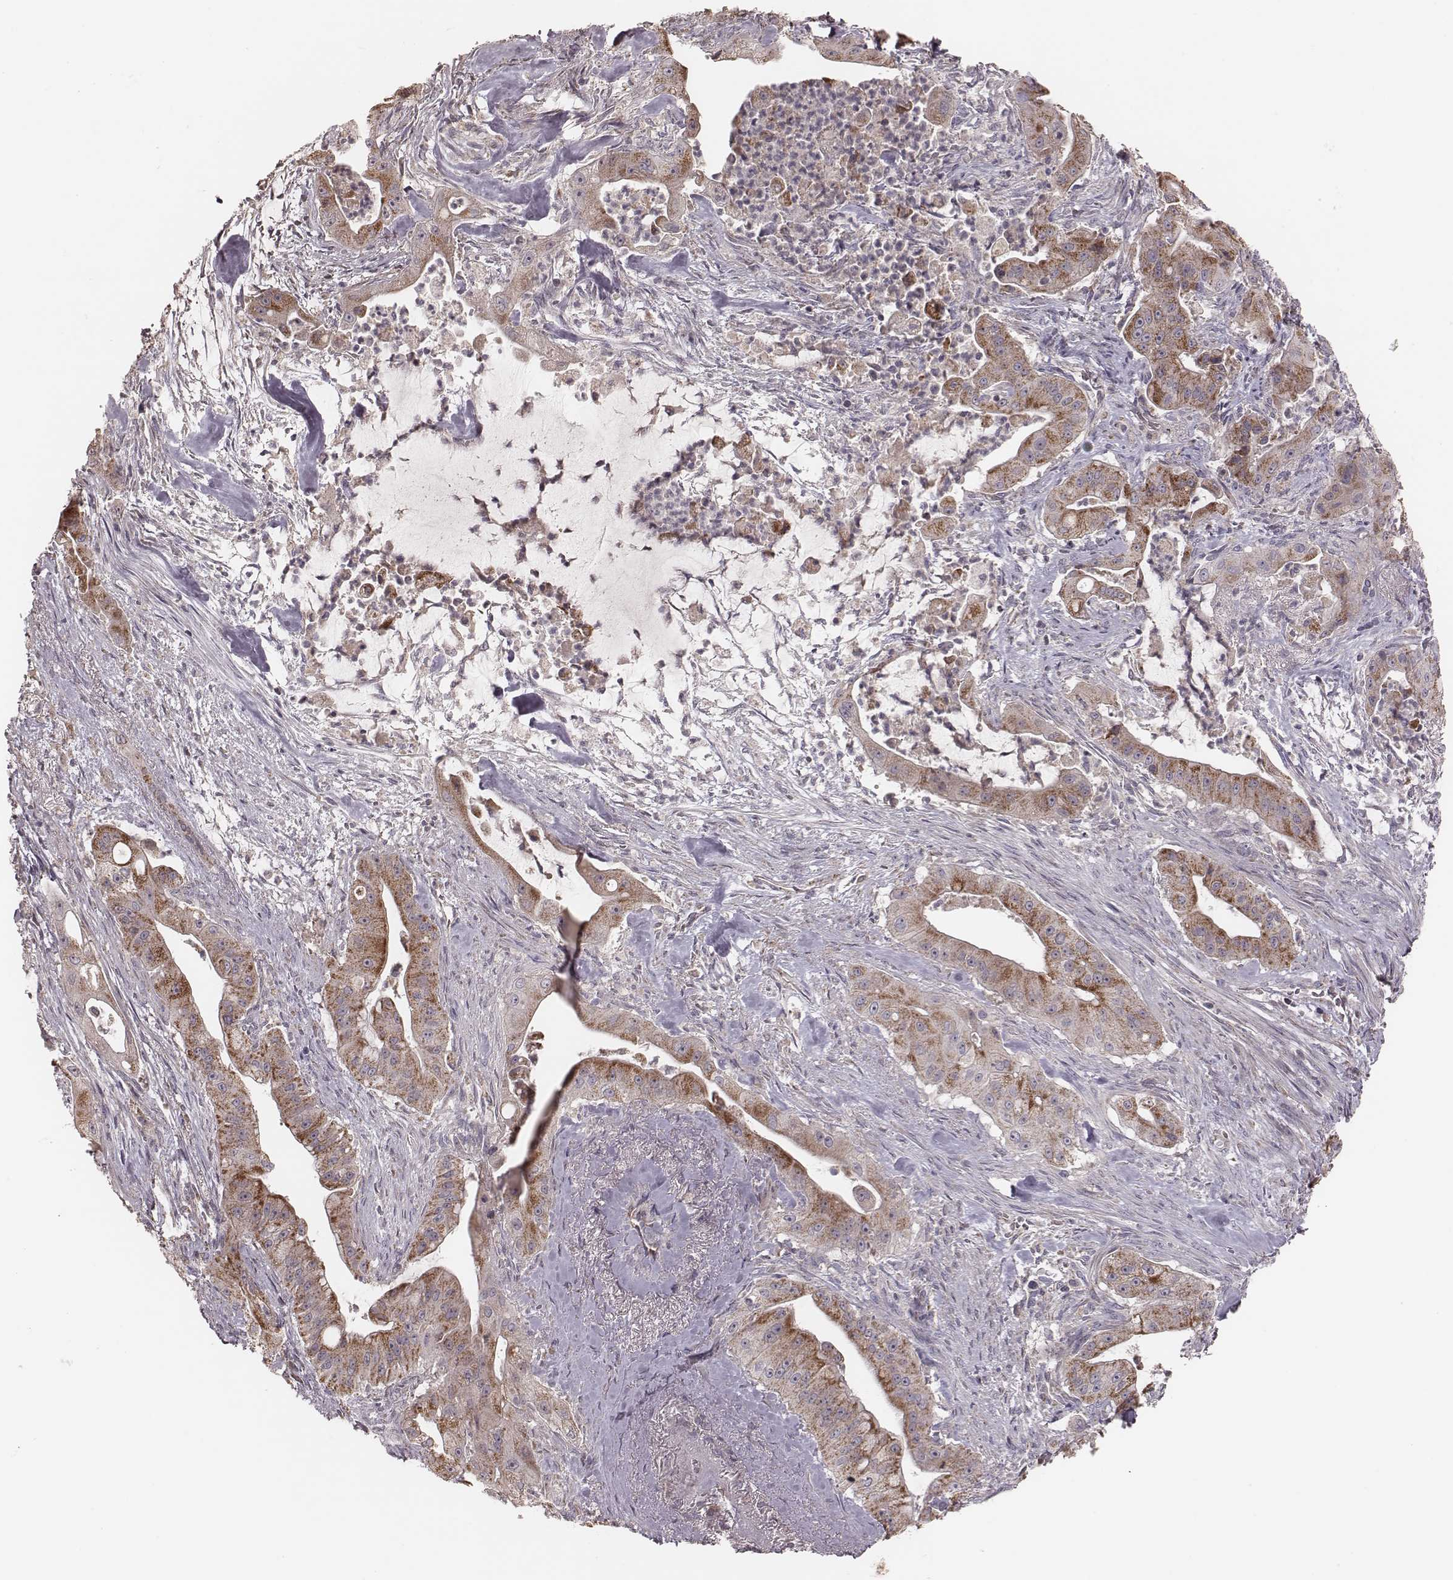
{"staining": {"intensity": "moderate", "quantity": ">75%", "location": "cytoplasmic/membranous"}, "tissue": "pancreatic cancer", "cell_type": "Tumor cells", "image_type": "cancer", "snomed": [{"axis": "morphology", "description": "Normal tissue, NOS"}, {"axis": "morphology", "description": "Inflammation, NOS"}, {"axis": "morphology", "description": "Adenocarcinoma, NOS"}, {"axis": "topography", "description": "Pancreas"}], "caption": "IHC of pancreatic adenocarcinoma reveals medium levels of moderate cytoplasmic/membranous positivity in about >75% of tumor cells.", "gene": "MRPS27", "patient": {"sex": "male", "age": 57}}